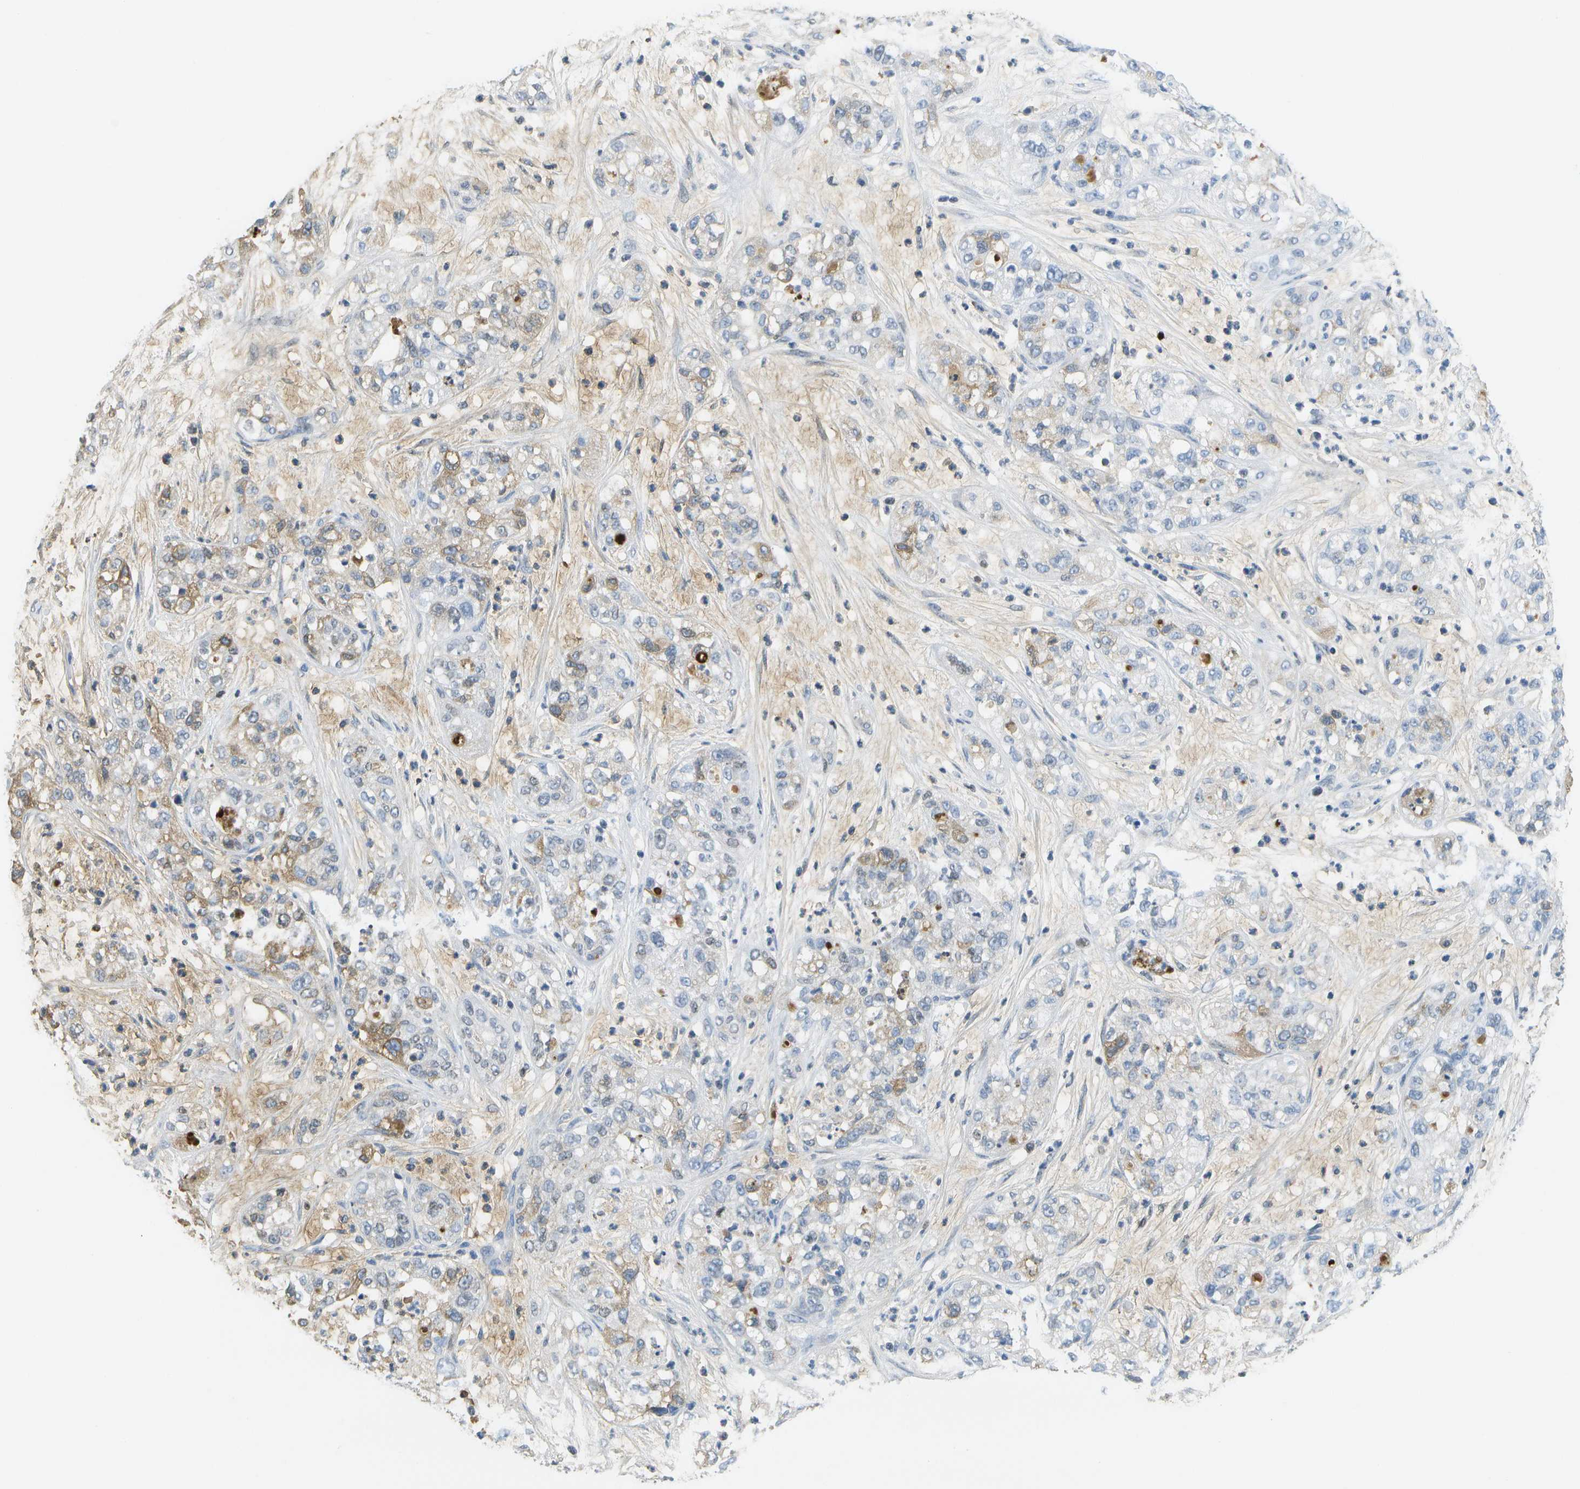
{"staining": {"intensity": "moderate", "quantity": "<25%", "location": "cytoplasmic/membranous"}, "tissue": "pancreatic cancer", "cell_type": "Tumor cells", "image_type": "cancer", "snomed": [{"axis": "morphology", "description": "Adenocarcinoma, NOS"}, {"axis": "topography", "description": "Pancreas"}], "caption": "The image exhibits a brown stain indicating the presence of a protein in the cytoplasmic/membranous of tumor cells in pancreatic cancer.", "gene": "SERPINA1", "patient": {"sex": "female", "age": 78}}